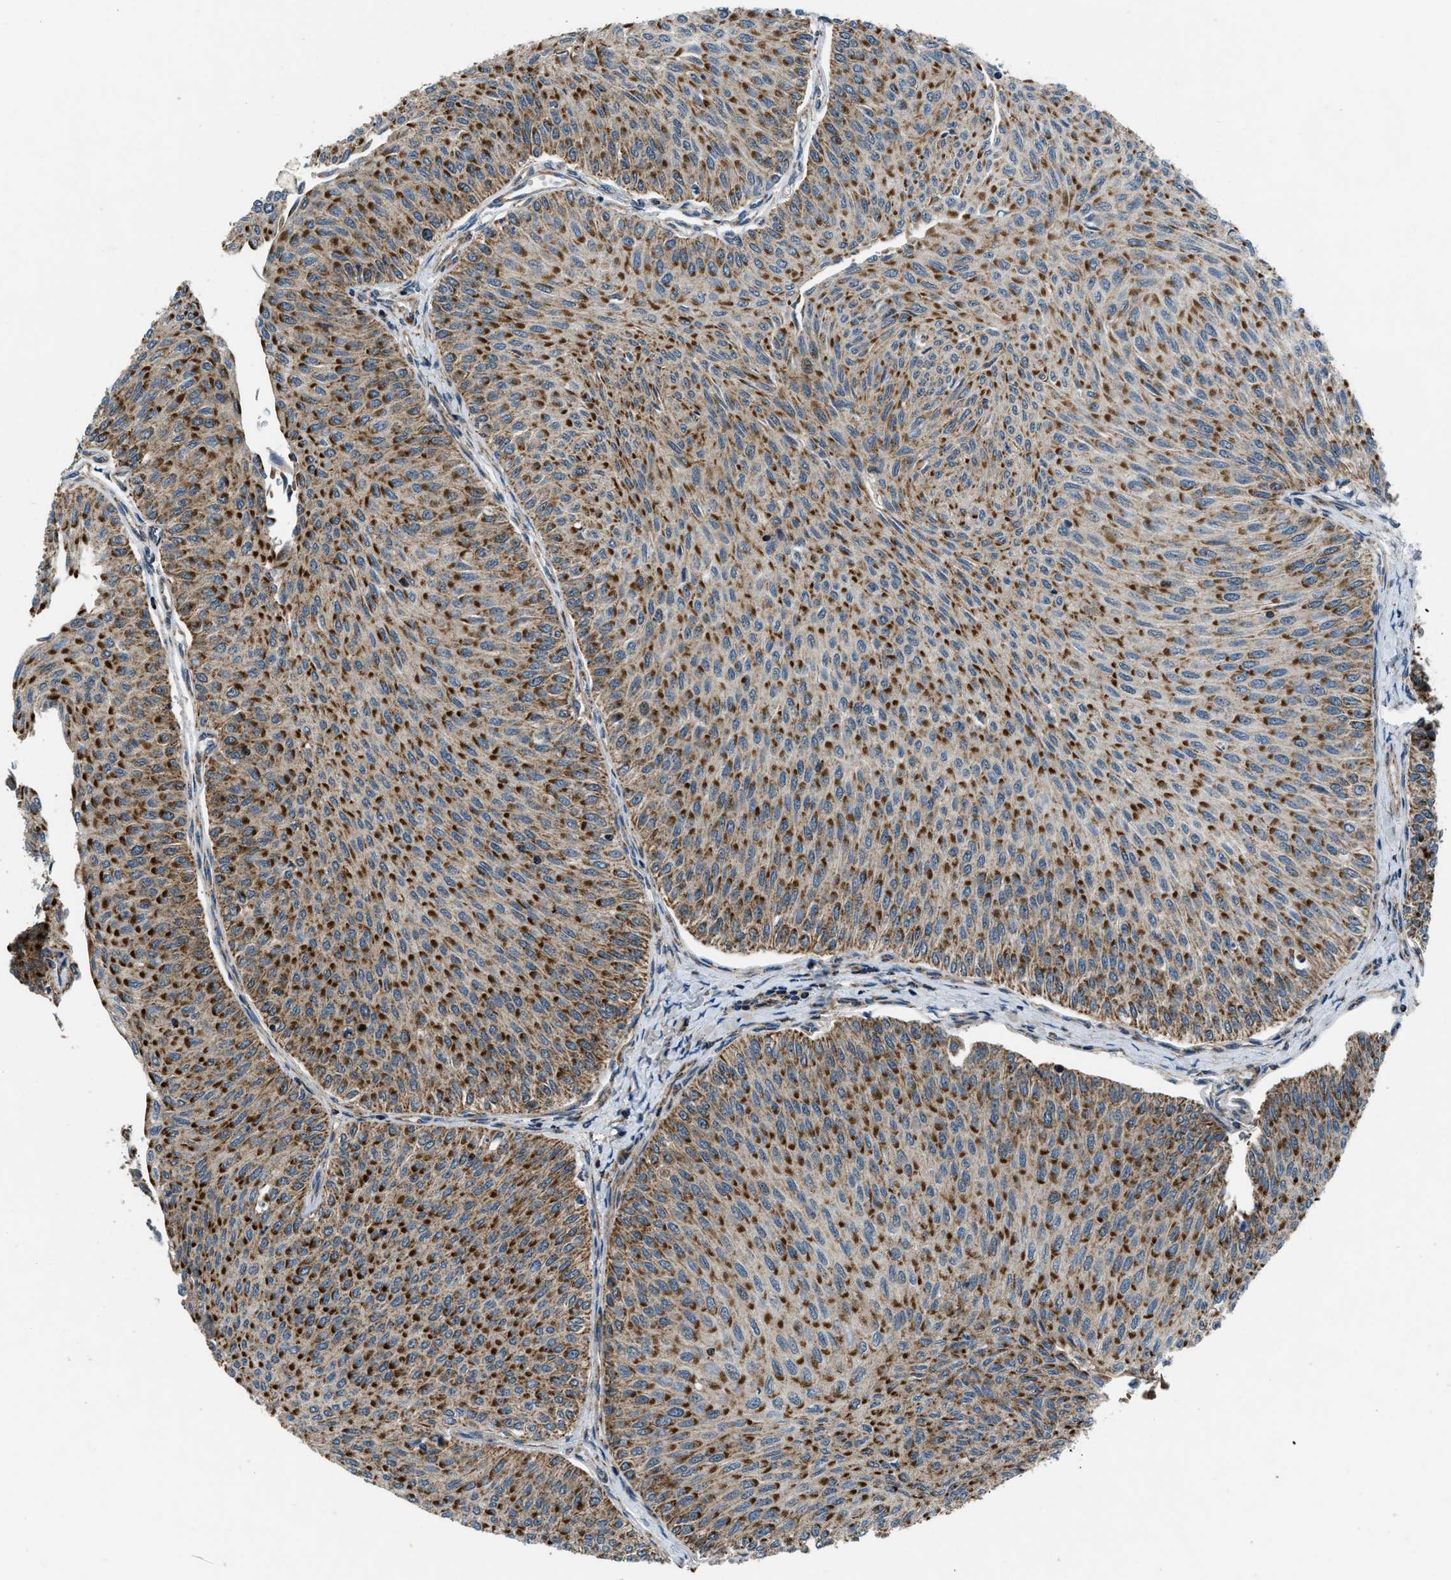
{"staining": {"intensity": "strong", "quantity": ">75%", "location": "cytoplasmic/membranous"}, "tissue": "urothelial cancer", "cell_type": "Tumor cells", "image_type": "cancer", "snomed": [{"axis": "morphology", "description": "Urothelial carcinoma, Low grade"}, {"axis": "topography", "description": "Urinary bladder"}], "caption": "About >75% of tumor cells in urothelial cancer display strong cytoplasmic/membranous protein positivity as visualized by brown immunohistochemical staining.", "gene": "GSDME", "patient": {"sex": "male", "age": 78}}